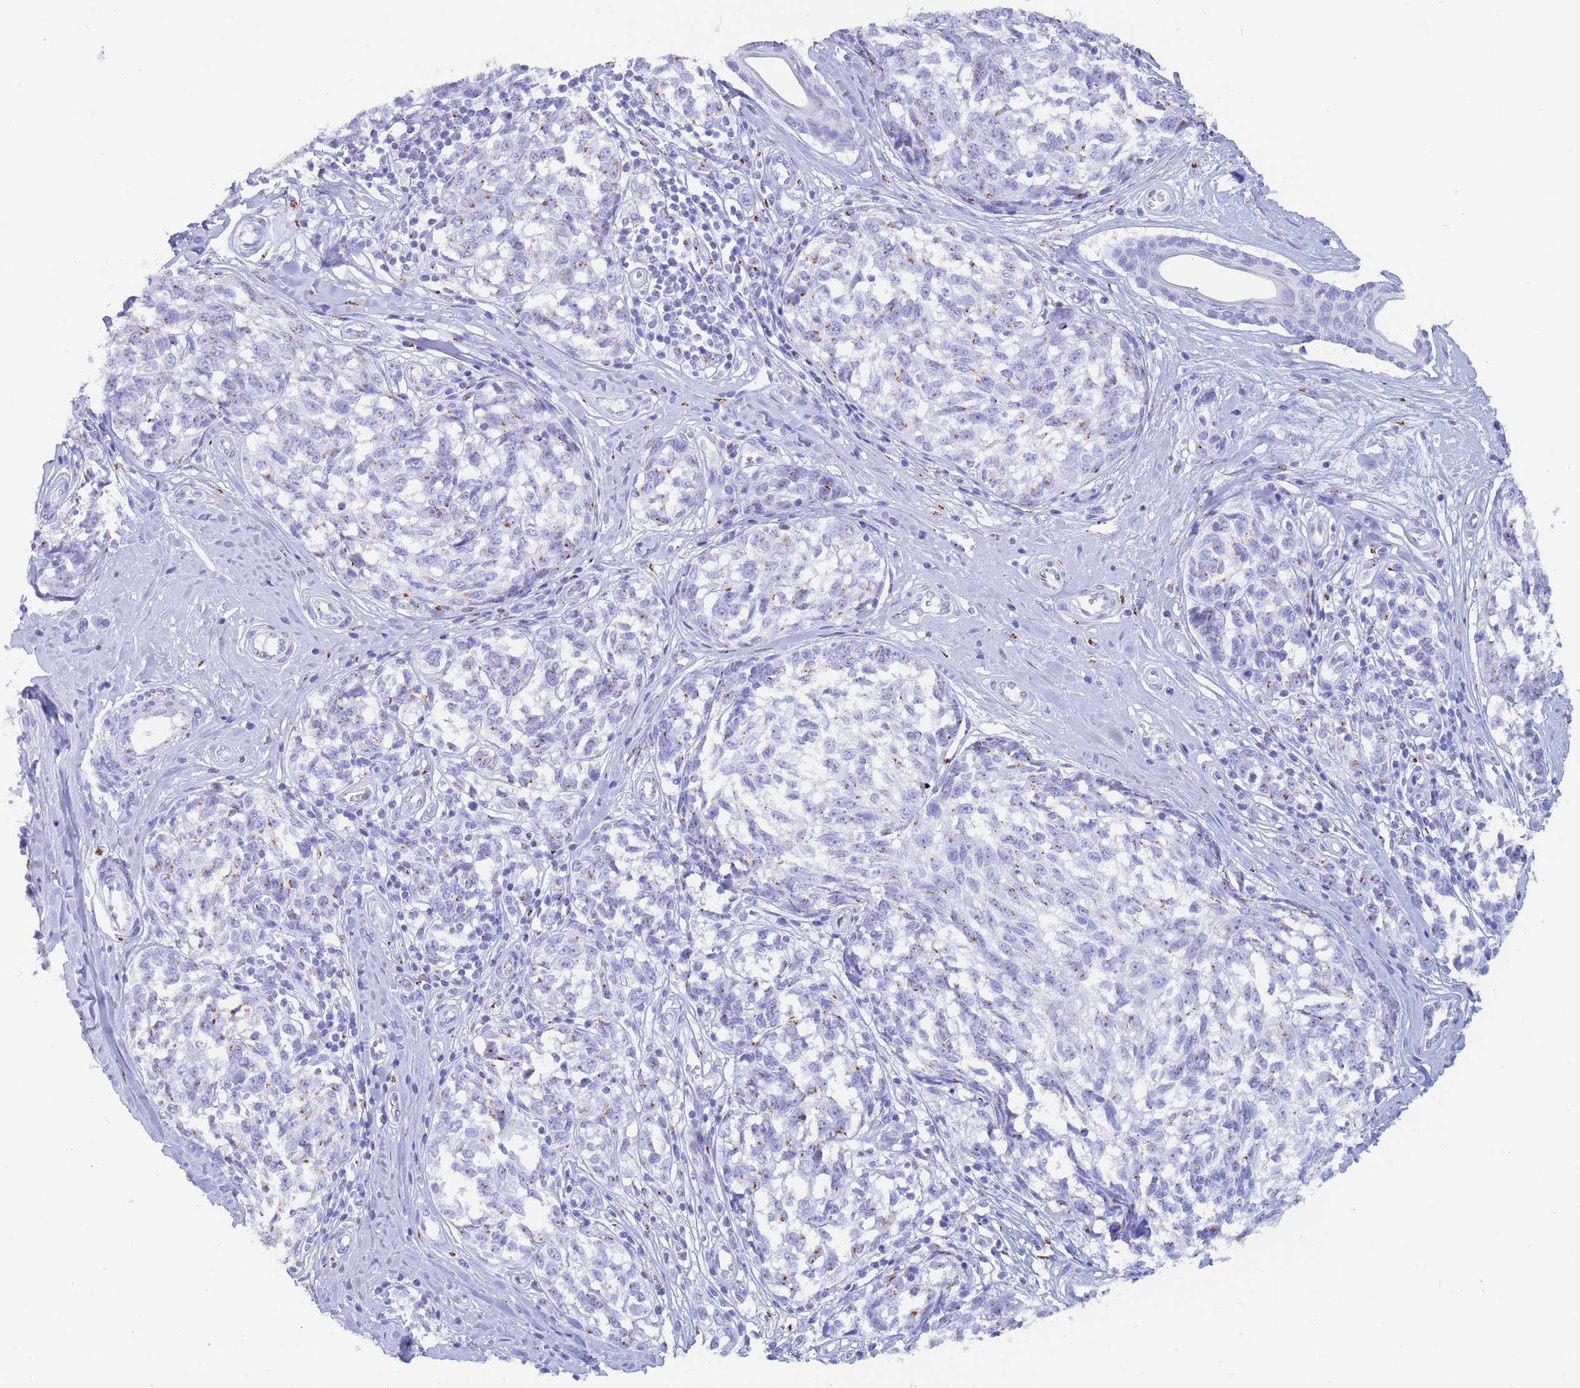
{"staining": {"intensity": "moderate", "quantity": "<25%", "location": "cytoplasmic/membranous"}, "tissue": "melanoma", "cell_type": "Tumor cells", "image_type": "cancer", "snomed": [{"axis": "morphology", "description": "Normal tissue, NOS"}, {"axis": "morphology", "description": "Malignant melanoma, NOS"}, {"axis": "topography", "description": "Skin"}], "caption": "This photomicrograph exhibits melanoma stained with IHC to label a protein in brown. The cytoplasmic/membranous of tumor cells show moderate positivity for the protein. Nuclei are counter-stained blue.", "gene": "FAM3C", "patient": {"sex": "female", "age": 64}}